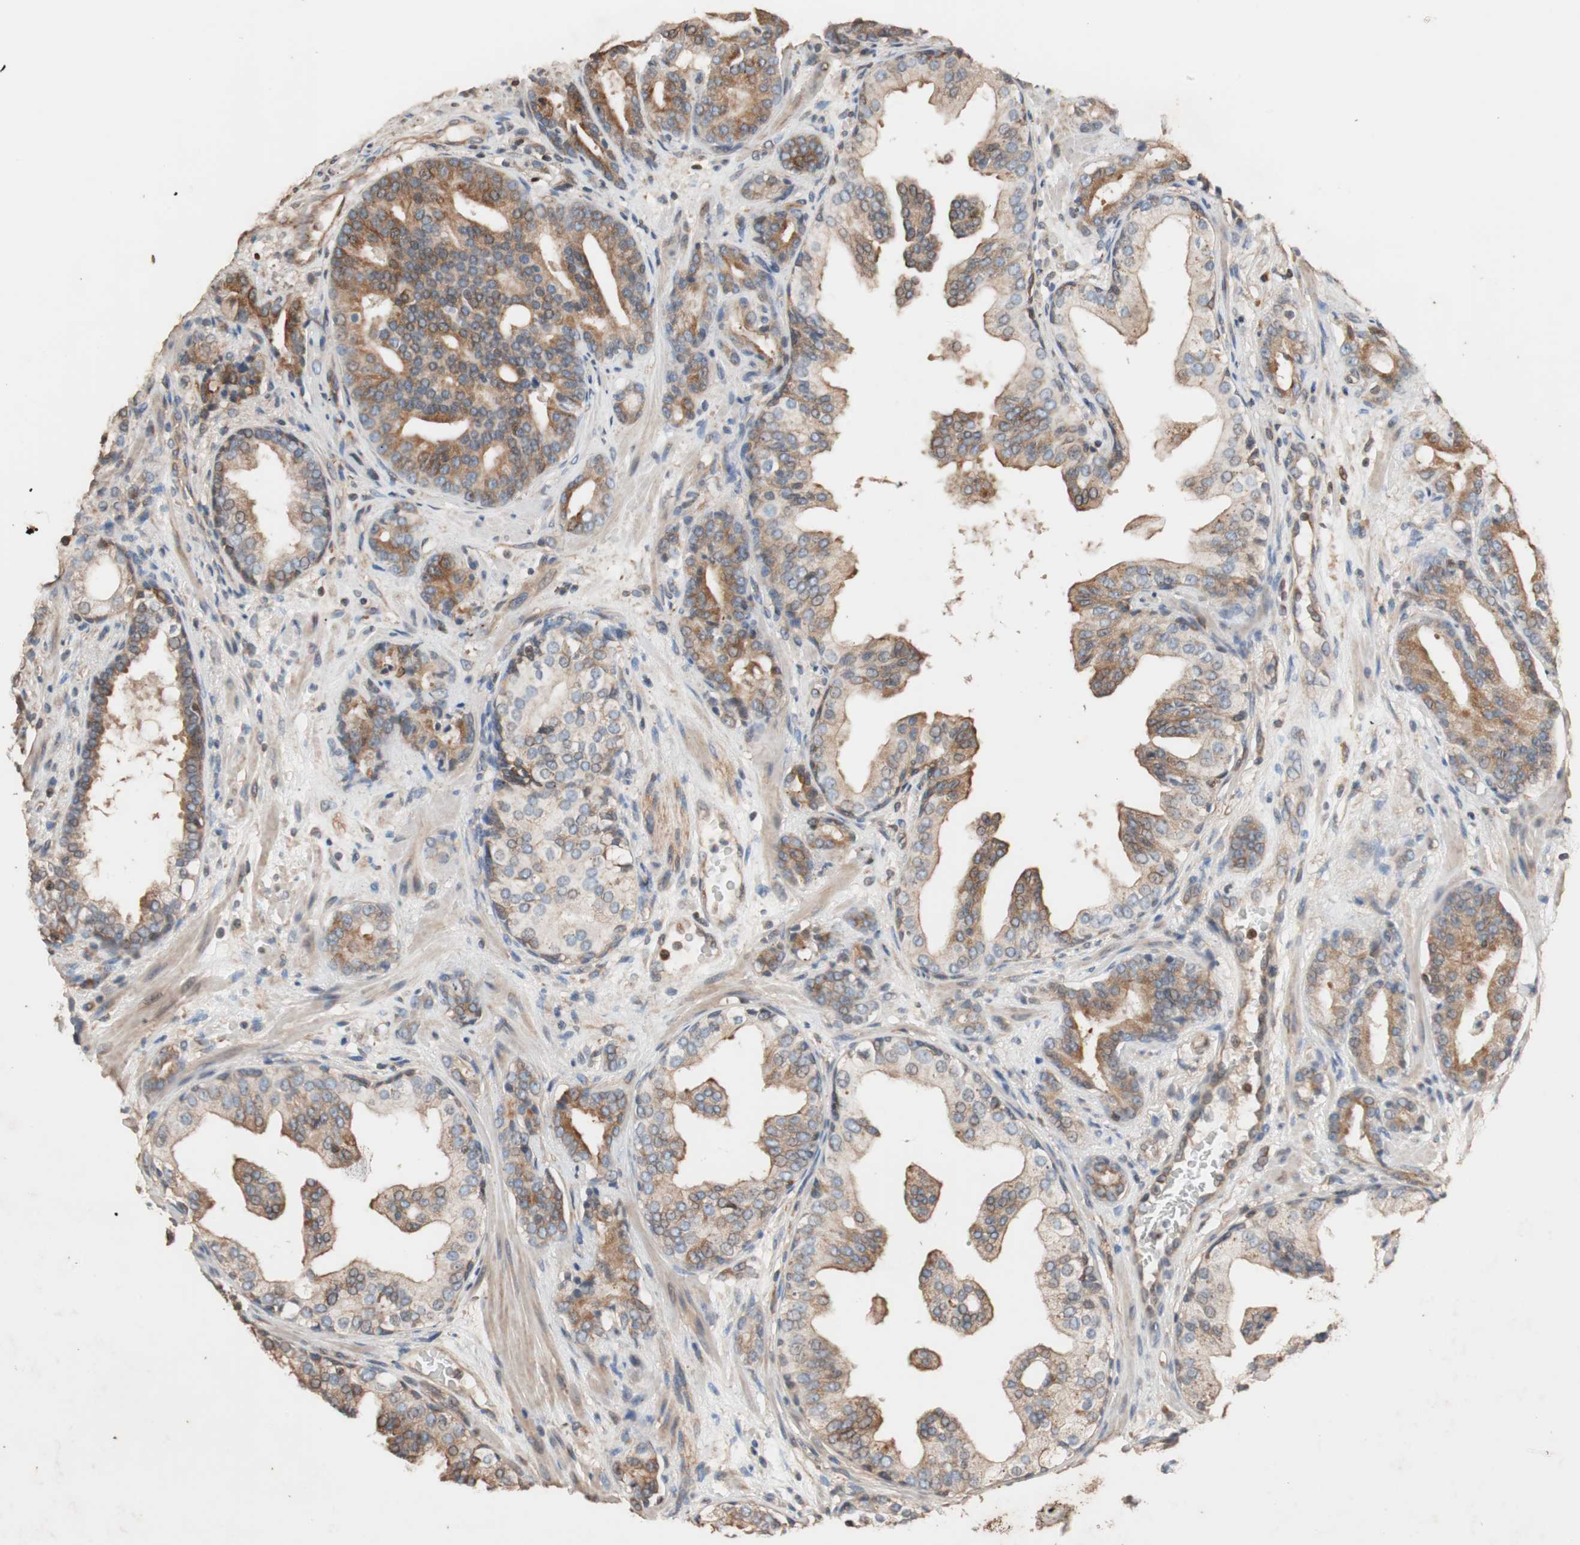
{"staining": {"intensity": "moderate", "quantity": ">75%", "location": "cytoplasmic/membranous"}, "tissue": "prostate cancer", "cell_type": "Tumor cells", "image_type": "cancer", "snomed": [{"axis": "morphology", "description": "Adenocarcinoma, Low grade"}, {"axis": "topography", "description": "Prostate"}], "caption": "Approximately >75% of tumor cells in human prostate cancer show moderate cytoplasmic/membranous protein expression as visualized by brown immunohistochemical staining.", "gene": "TUBB", "patient": {"sex": "male", "age": 63}}